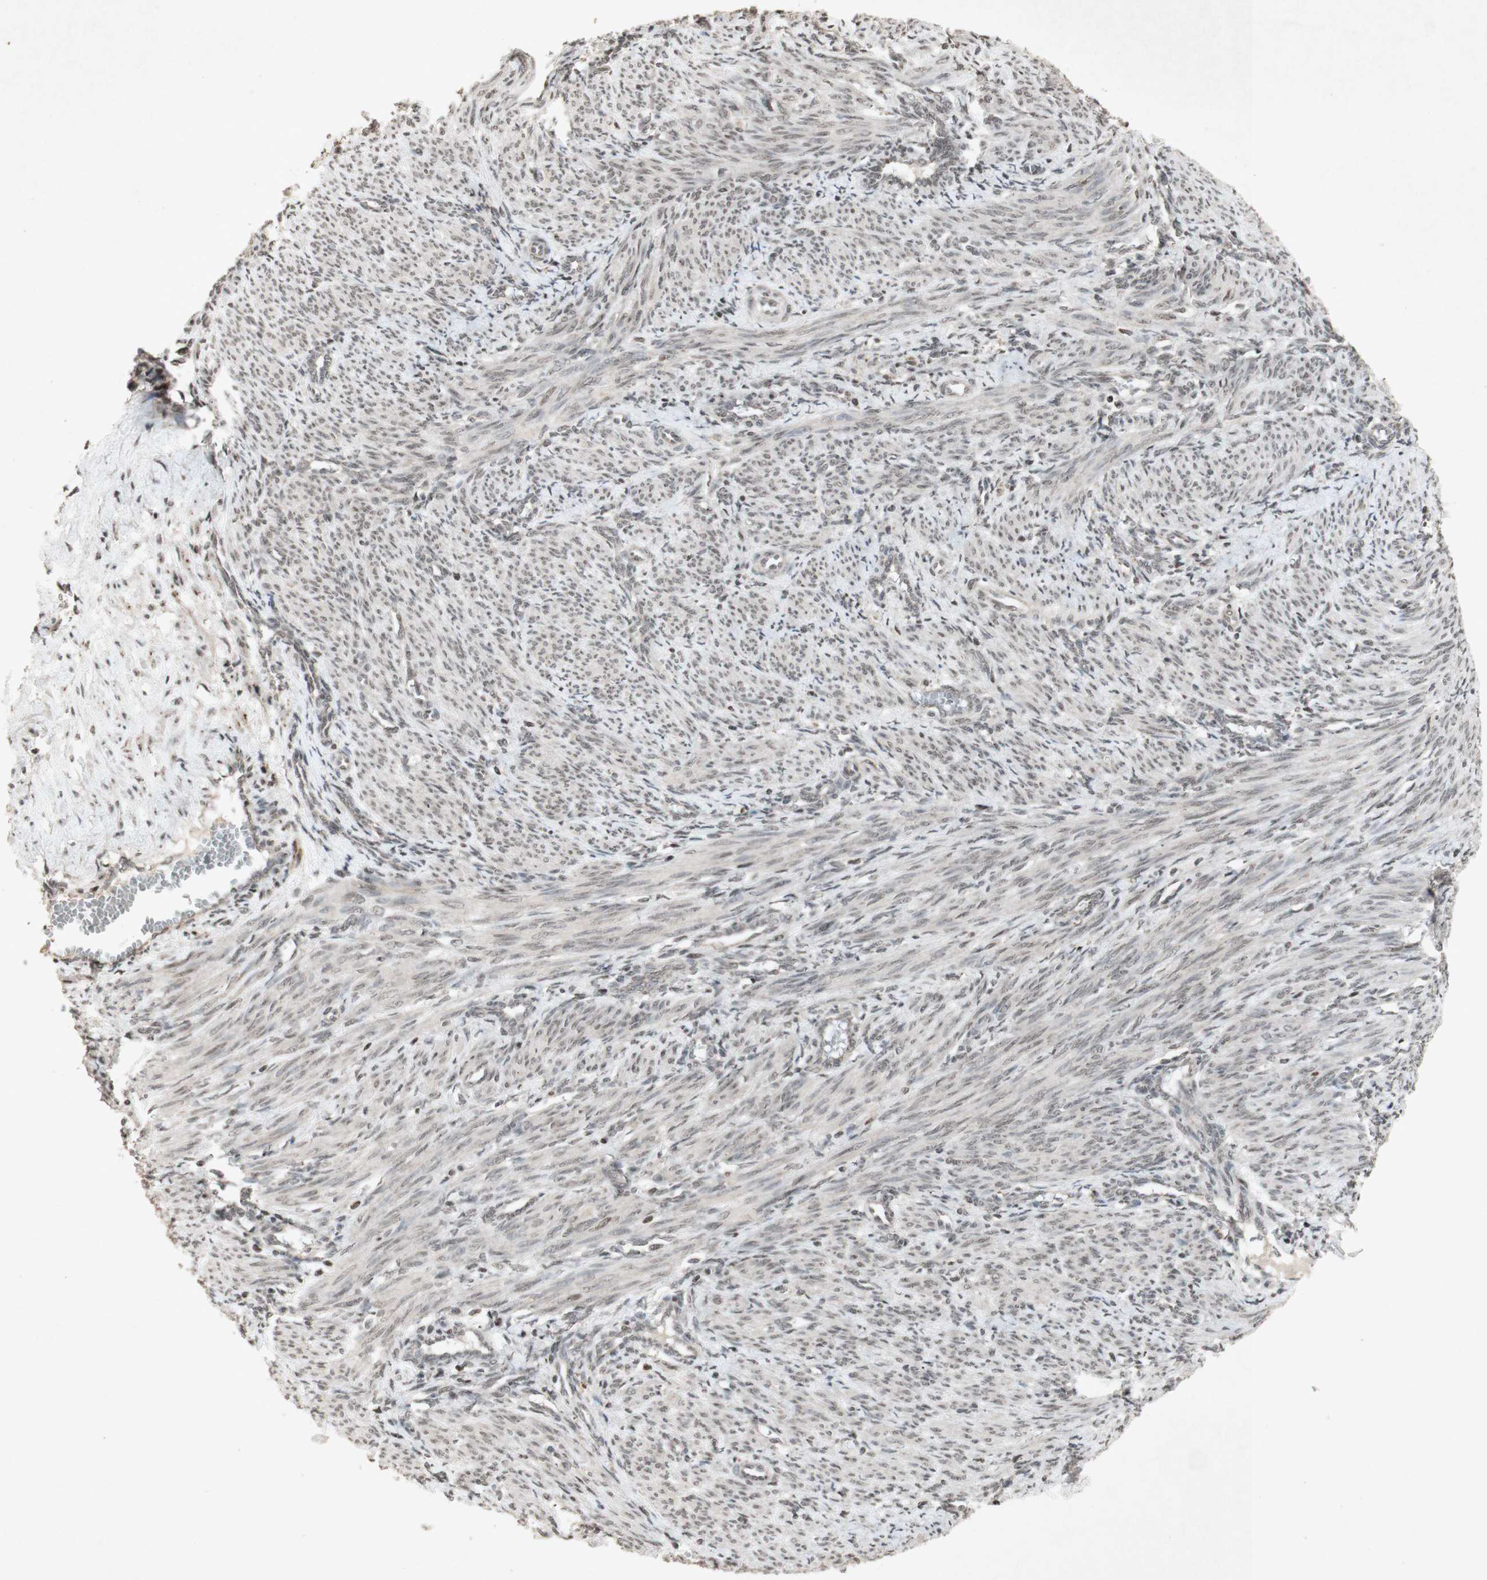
{"staining": {"intensity": "weak", "quantity": "25%-75%", "location": "cytoplasmic/membranous"}, "tissue": "smooth muscle", "cell_type": "Smooth muscle cells", "image_type": "normal", "snomed": [{"axis": "morphology", "description": "Normal tissue, NOS"}, {"axis": "topography", "description": "Endometrium"}], "caption": "Immunohistochemical staining of normal smooth muscle reveals weak cytoplasmic/membranous protein expression in approximately 25%-75% of smooth muscle cells. Ihc stains the protein in brown and the nuclei are stained blue.", "gene": "PLXNA1", "patient": {"sex": "female", "age": 33}}